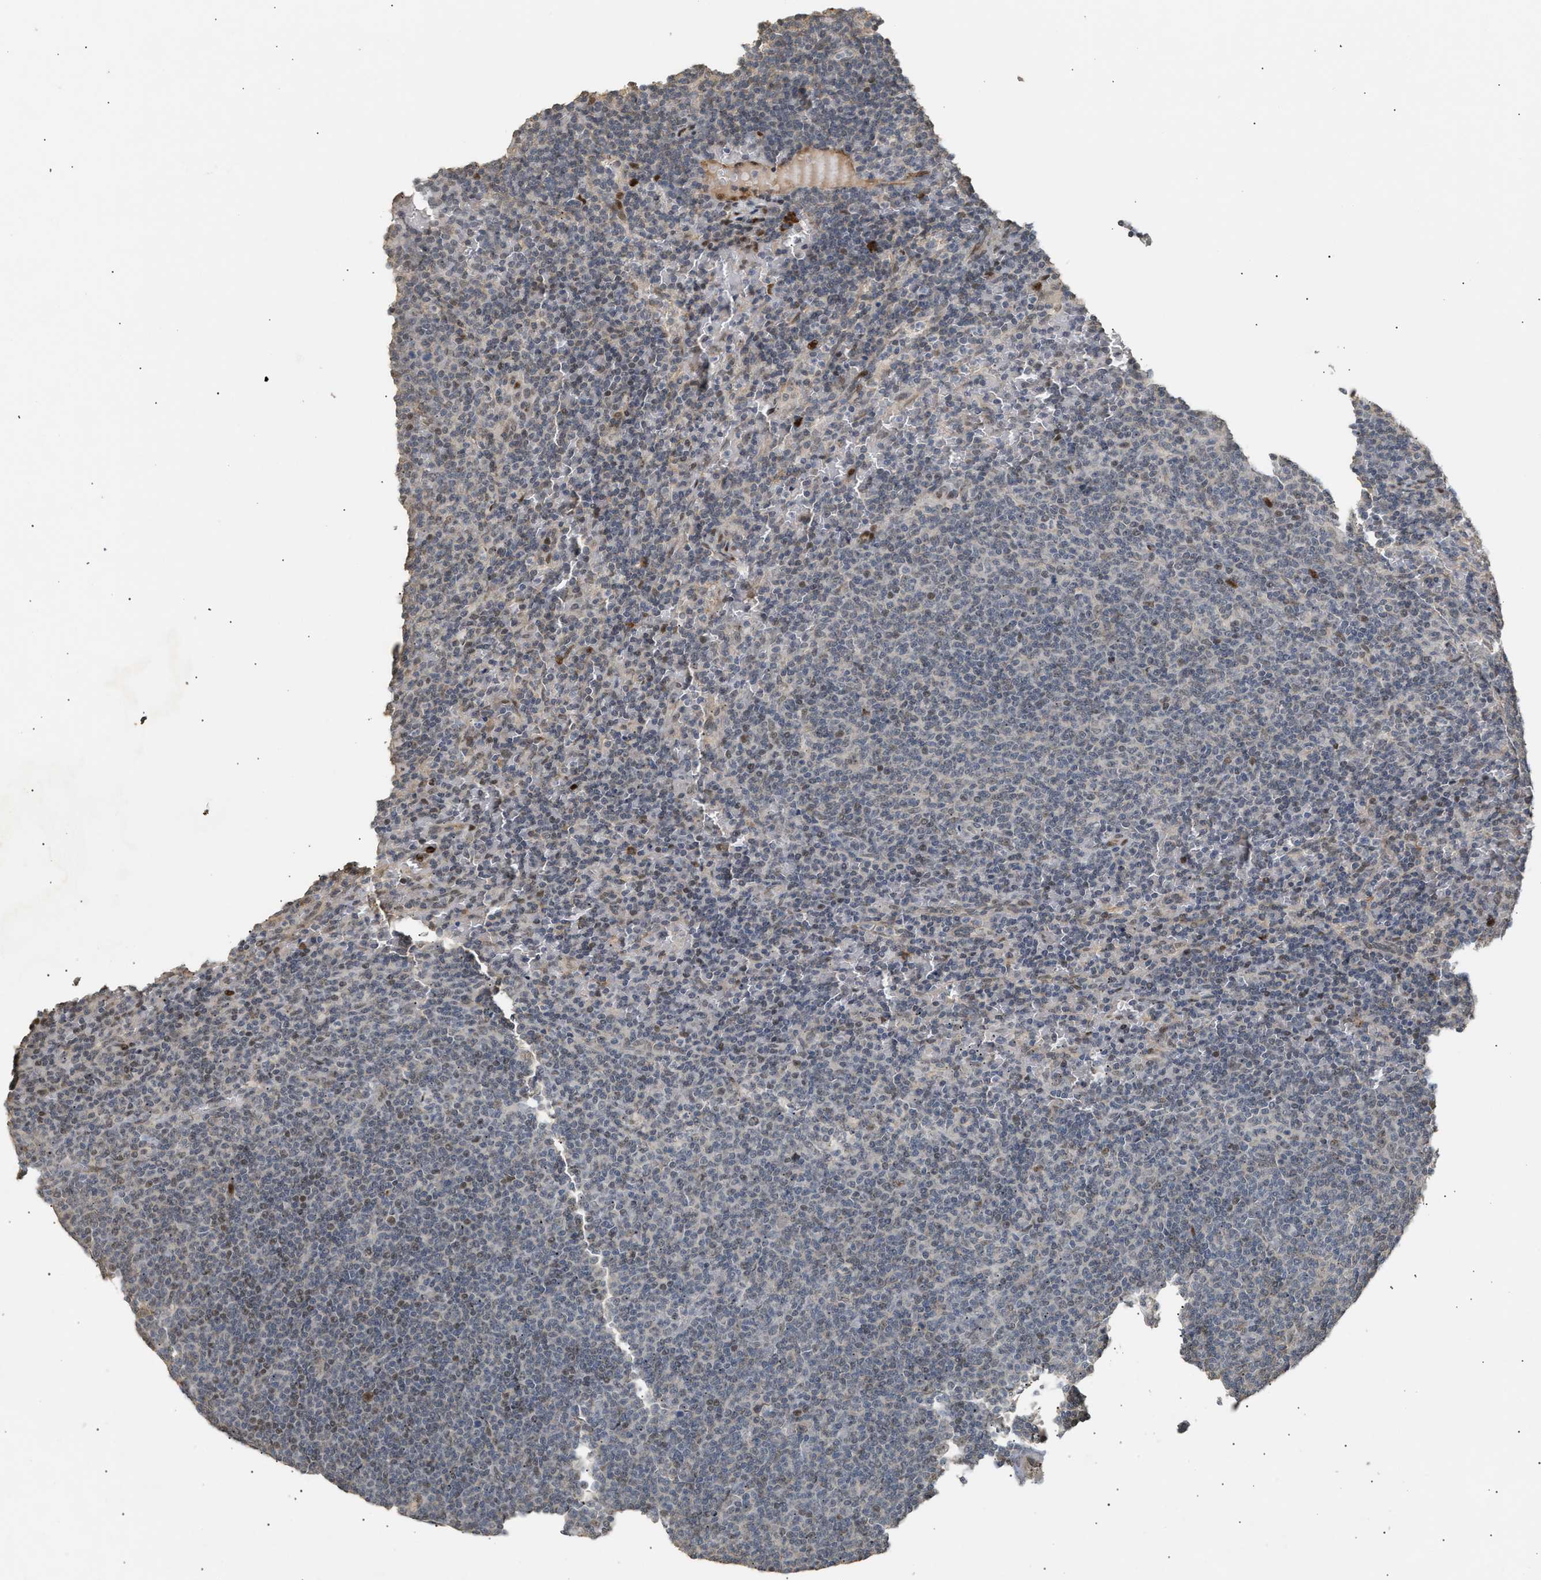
{"staining": {"intensity": "weak", "quantity": "<25%", "location": "nuclear"}, "tissue": "lymphoma", "cell_type": "Tumor cells", "image_type": "cancer", "snomed": [{"axis": "morphology", "description": "Malignant lymphoma, non-Hodgkin's type, Low grade"}, {"axis": "topography", "description": "Spleen"}], "caption": "There is no significant positivity in tumor cells of lymphoma.", "gene": "ZFAND5", "patient": {"sex": "female", "age": 50}}